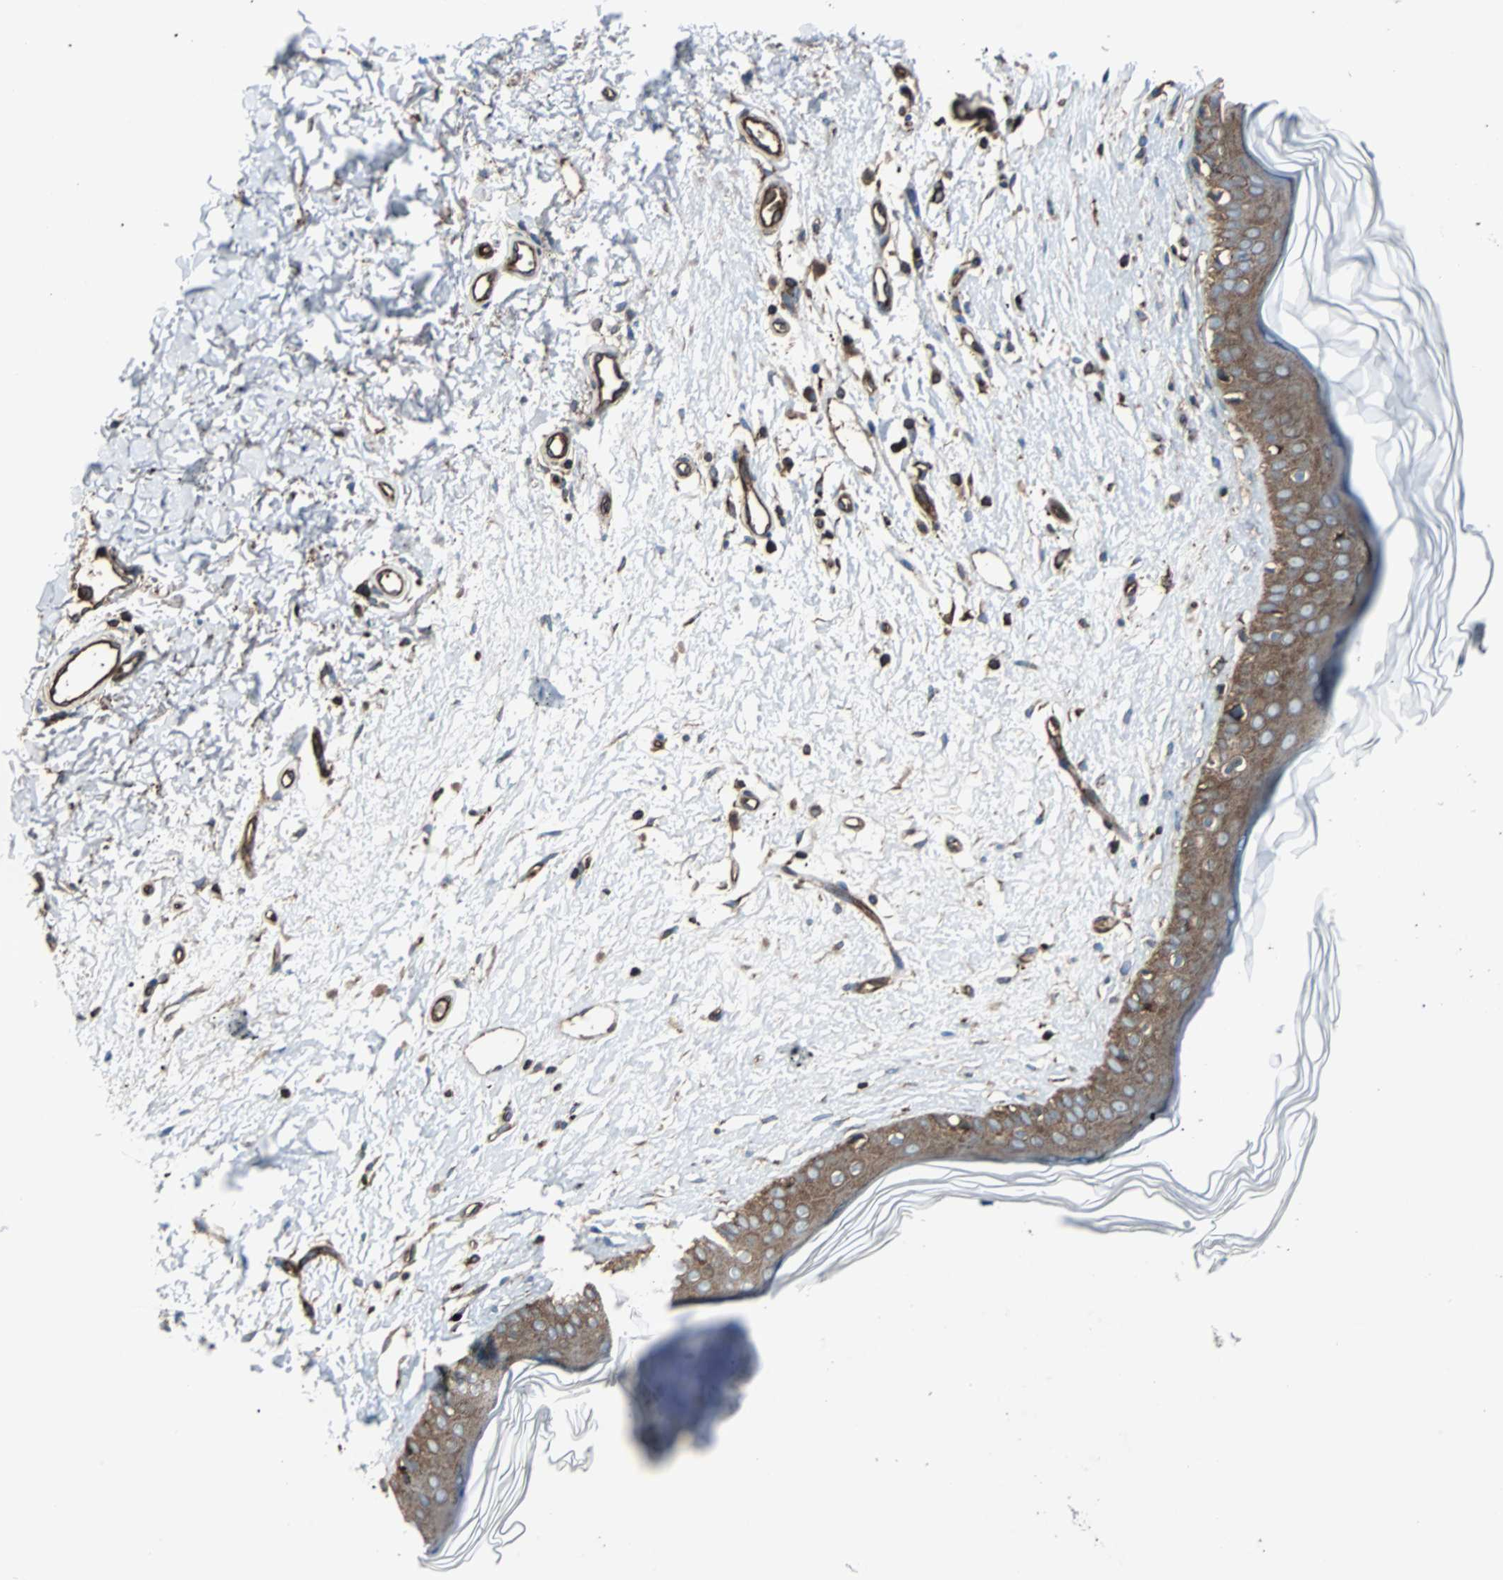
{"staining": {"intensity": "moderate", "quantity": ">75%", "location": "cytoplasmic/membranous"}, "tissue": "skin cancer", "cell_type": "Tumor cells", "image_type": "cancer", "snomed": [{"axis": "morphology", "description": "Normal tissue, NOS"}, {"axis": "morphology", "description": "Basal cell carcinoma"}, {"axis": "topography", "description": "Skin"}], "caption": "About >75% of tumor cells in skin cancer (basal cell carcinoma) reveal moderate cytoplasmic/membranous protein expression as visualized by brown immunohistochemical staining.", "gene": "RELA", "patient": {"sex": "female", "age": 61}}